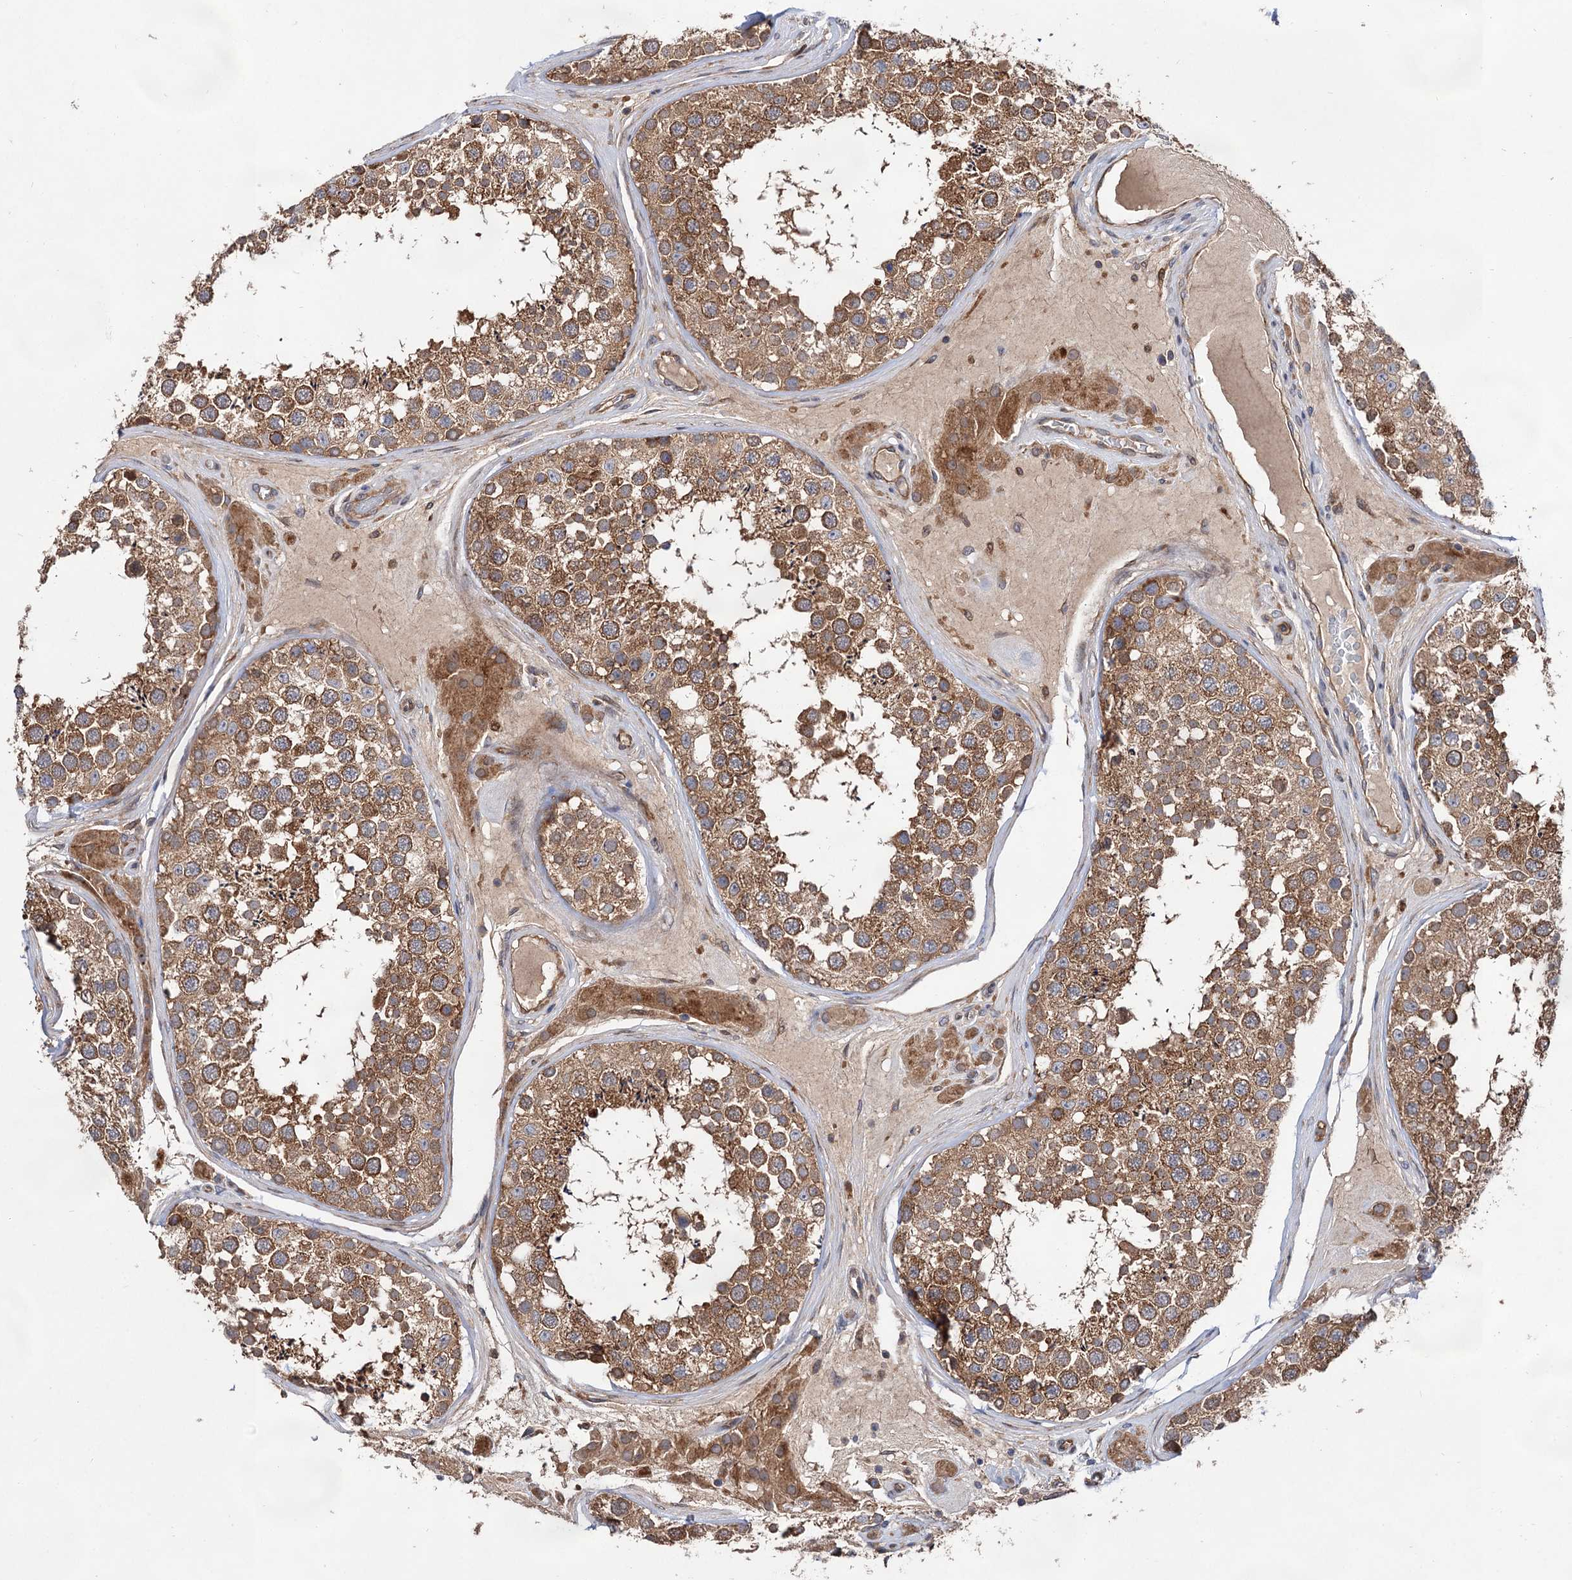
{"staining": {"intensity": "moderate", "quantity": ">75%", "location": "cytoplasmic/membranous"}, "tissue": "testis", "cell_type": "Cells in seminiferous ducts", "image_type": "normal", "snomed": [{"axis": "morphology", "description": "Normal tissue, NOS"}, {"axis": "topography", "description": "Testis"}], "caption": "Immunohistochemical staining of benign human testis reveals moderate cytoplasmic/membranous protein positivity in approximately >75% of cells in seminiferous ducts.", "gene": "NAA25", "patient": {"sex": "male", "age": 46}}